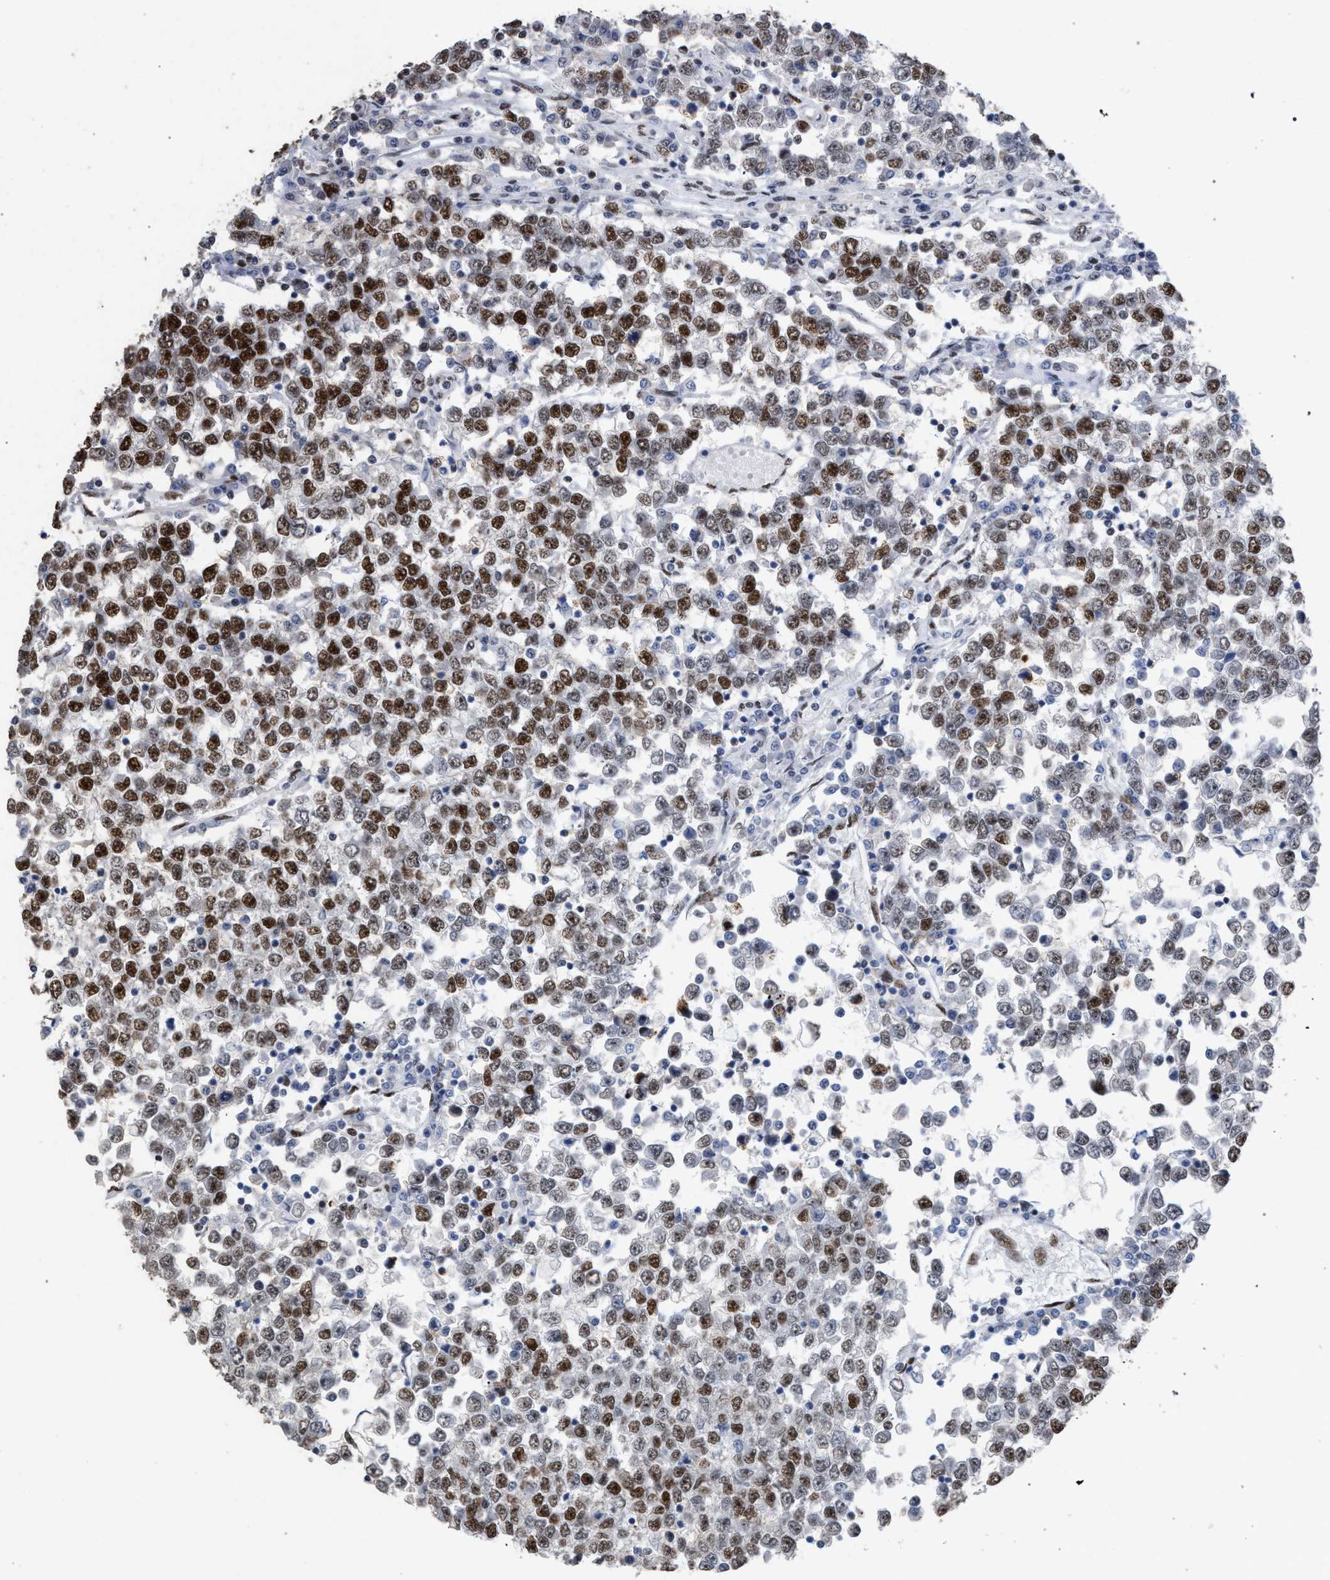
{"staining": {"intensity": "strong", "quantity": ">75%", "location": "nuclear"}, "tissue": "testis cancer", "cell_type": "Tumor cells", "image_type": "cancer", "snomed": [{"axis": "morphology", "description": "Seminoma, NOS"}, {"axis": "topography", "description": "Testis"}], "caption": "Brown immunohistochemical staining in testis cancer (seminoma) reveals strong nuclear expression in about >75% of tumor cells.", "gene": "TP53BP1", "patient": {"sex": "male", "age": 65}}